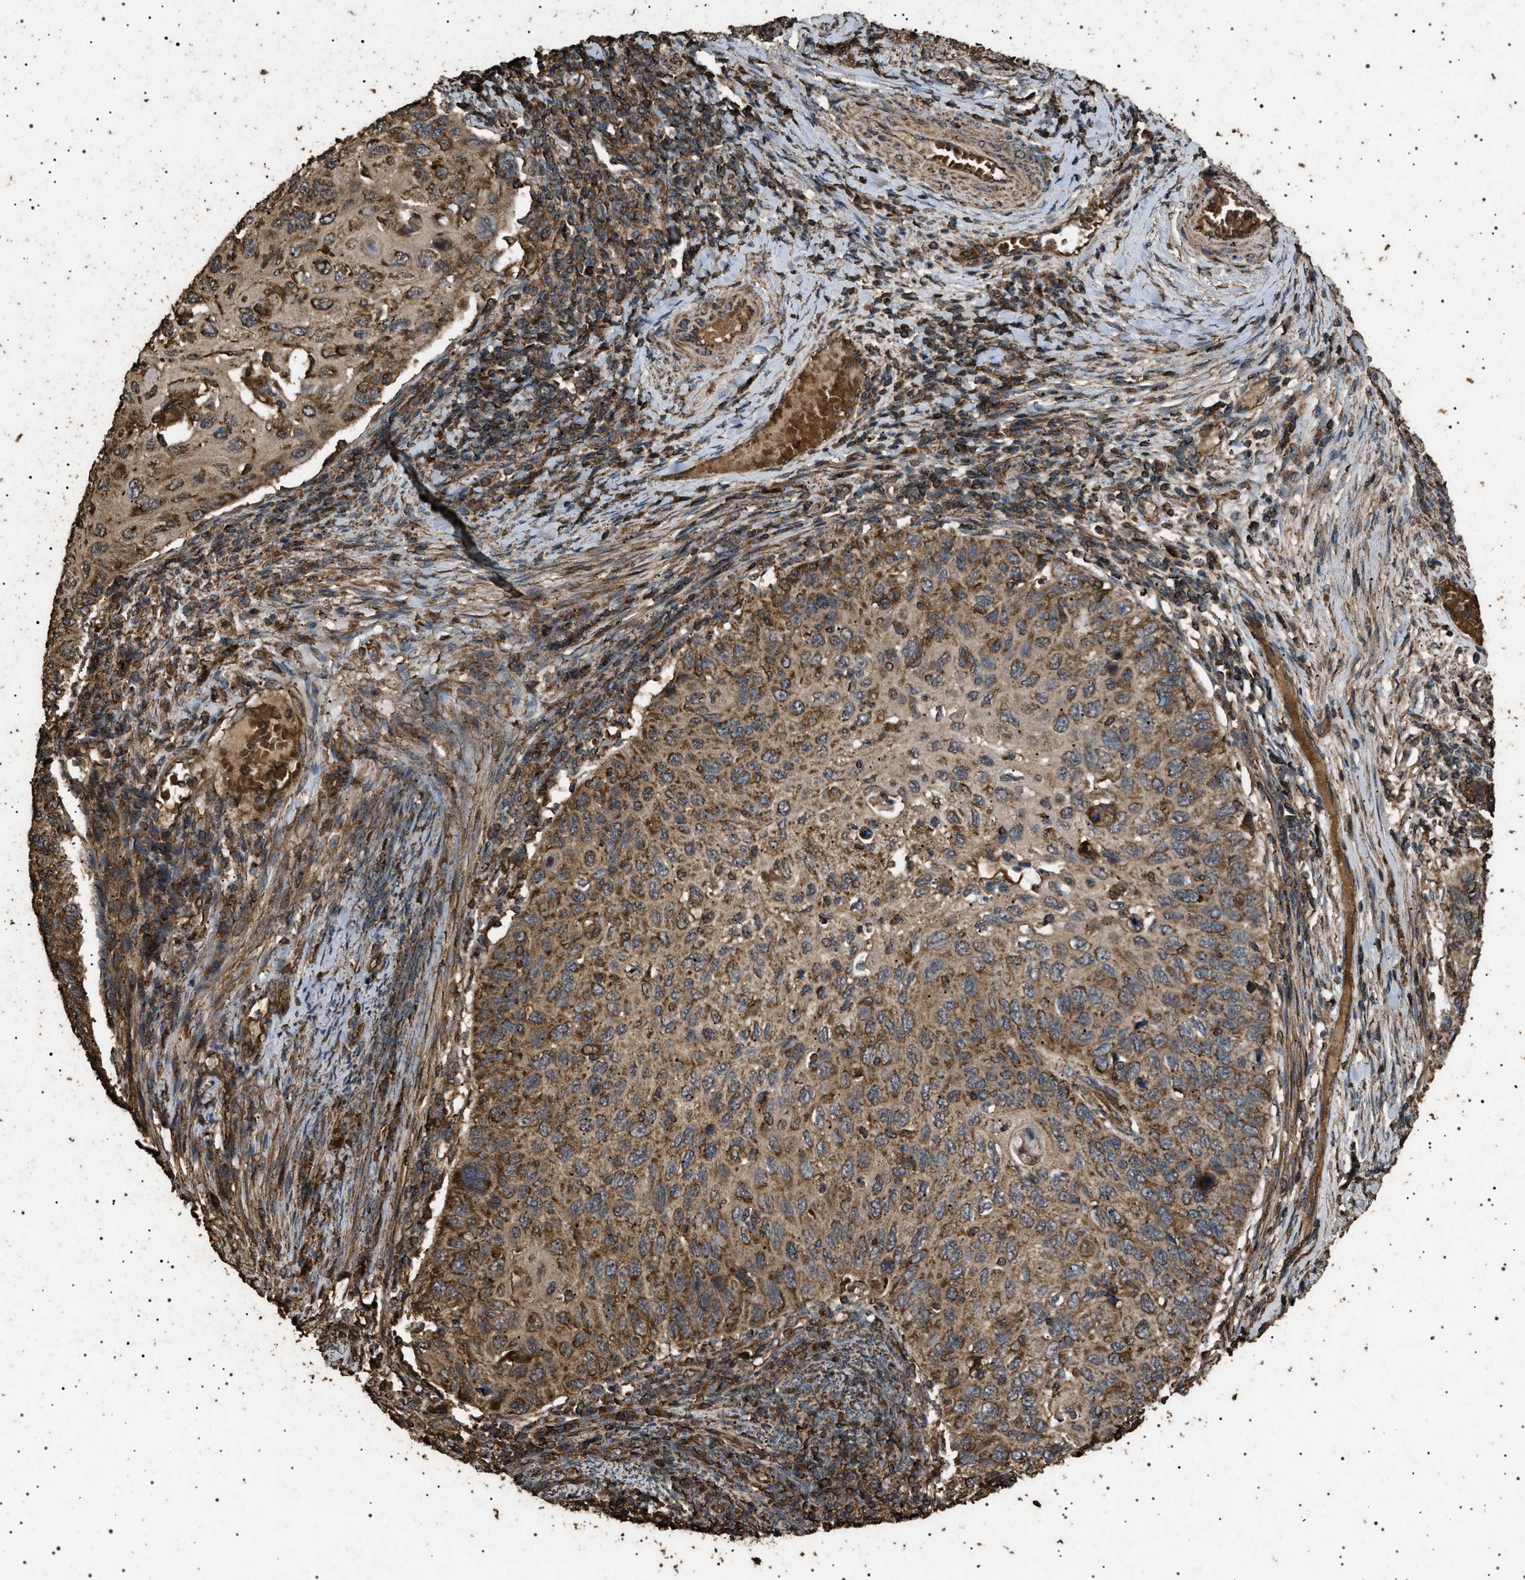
{"staining": {"intensity": "moderate", "quantity": ">75%", "location": "cytoplasmic/membranous"}, "tissue": "cervical cancer", "cell_type": "Tumor cells", "image_type": "cancer", "snomed": [{"axis": "morphology", "description": "Squamous cell carcinoma, NOS"}, {"axis": "topography", "description": "Cervix"}], "caption": "Cervical squamous cell carcinoma tissue shows moderate cytoplasmic/membranous positivity in approximately >75% of tumor cells (DAB (3,3'-diaminobenzidine) IHC with brightfield microscopy, high magnification).", "gene": "CYRIA", "patient": {"sex": "female", "age": 70}}